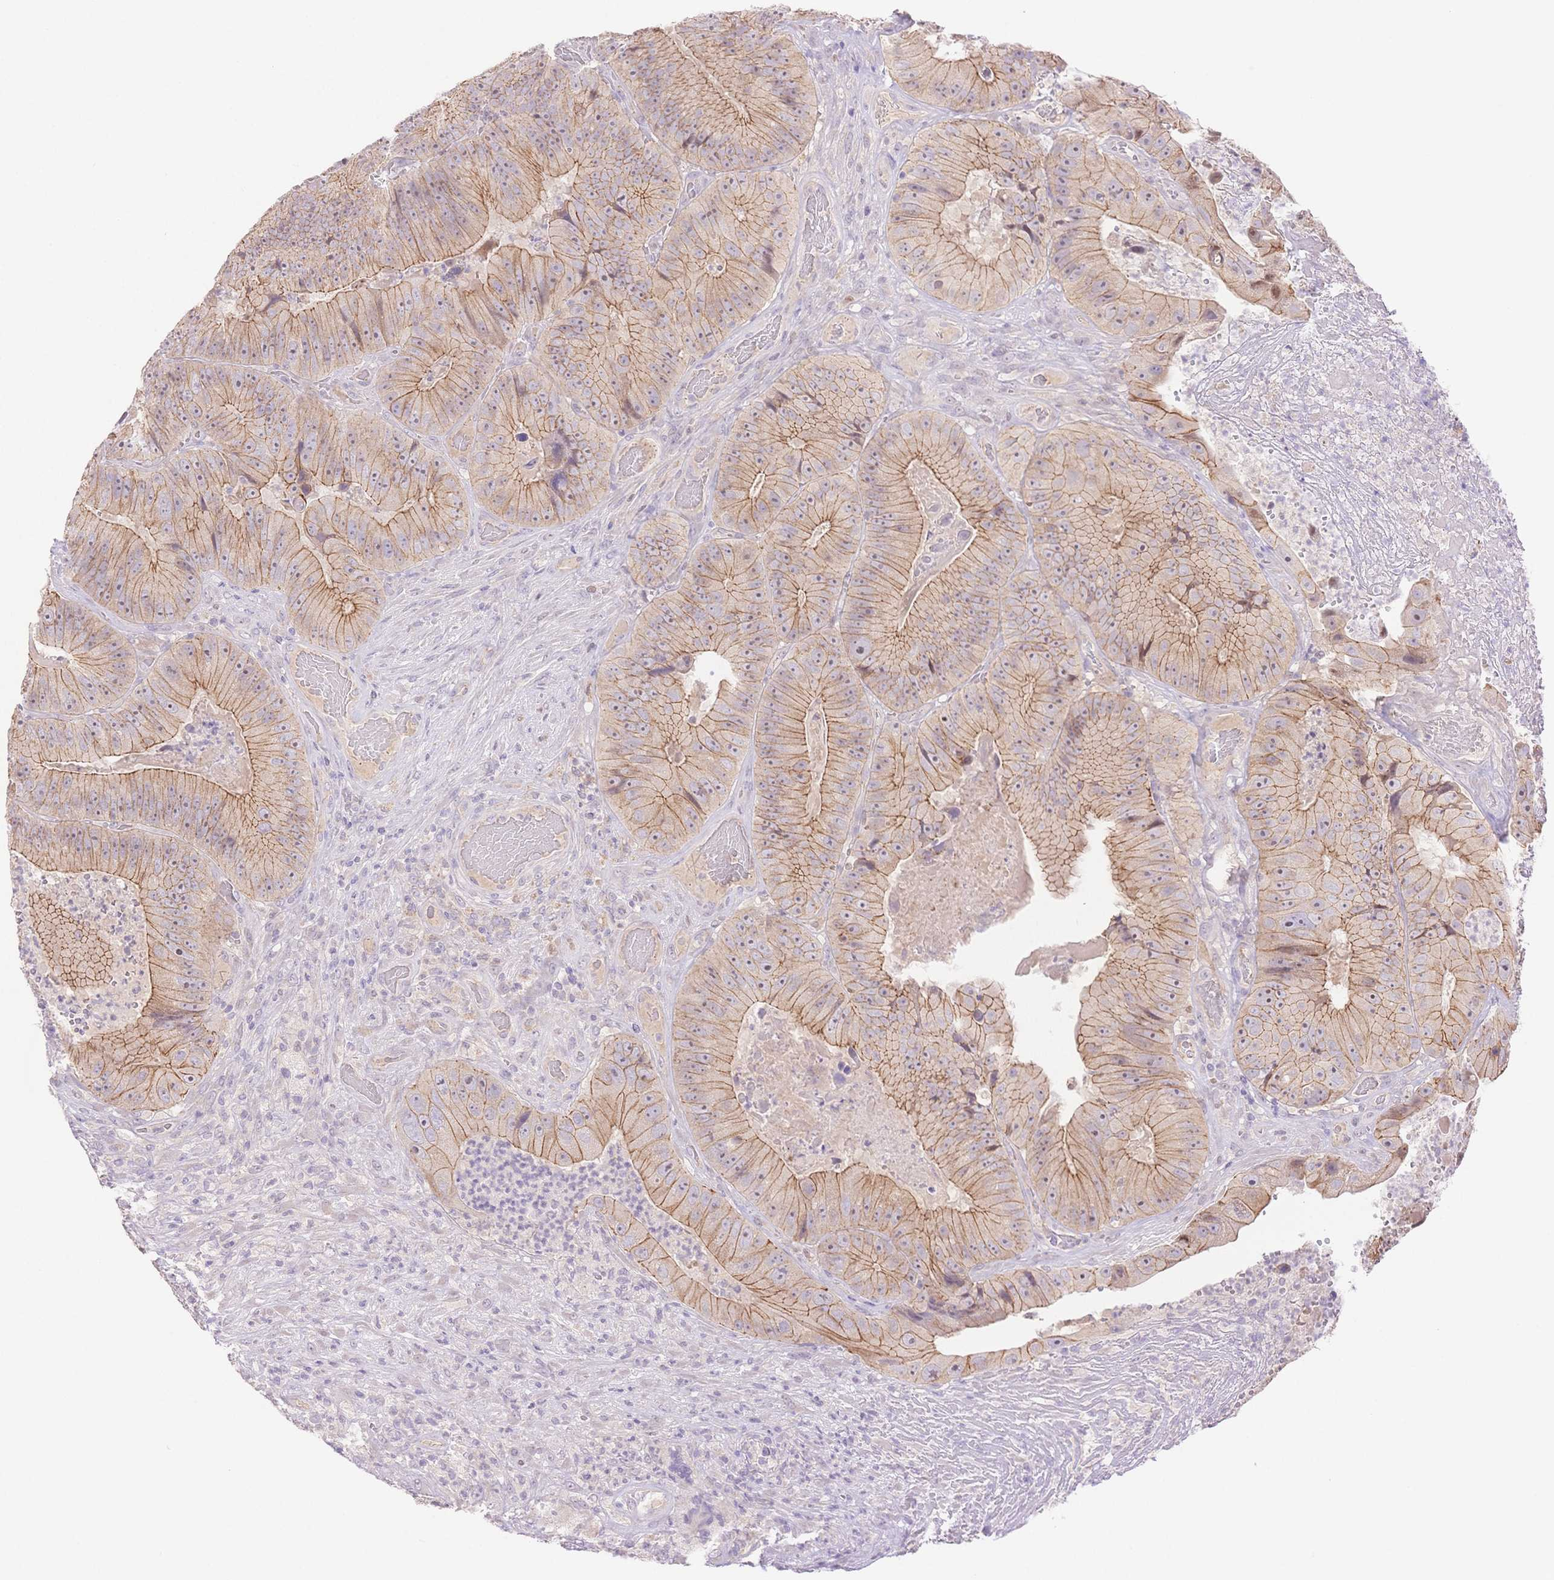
{"staining": {"intensity": "moderate", "quantity": ">75%", "location": "cytoplasmic/membranous"}, "tissue": "colorectal cancer", "cell_type": "Tumor cells", "image_type": "cancer", "snomed": [{"axis": "morphology", "description": "Adenocarcinoma, NOS"}, {"axis": "topography", "description": "Colon"}], "caption": "Colorectal cancer stained for a protein (brown) shows moderate cytoplasmic/membranous positive positivity in approximately >75% of tumor cells.", "gene": "WDR54", "patient": {"sex": "female", "age": 86}}